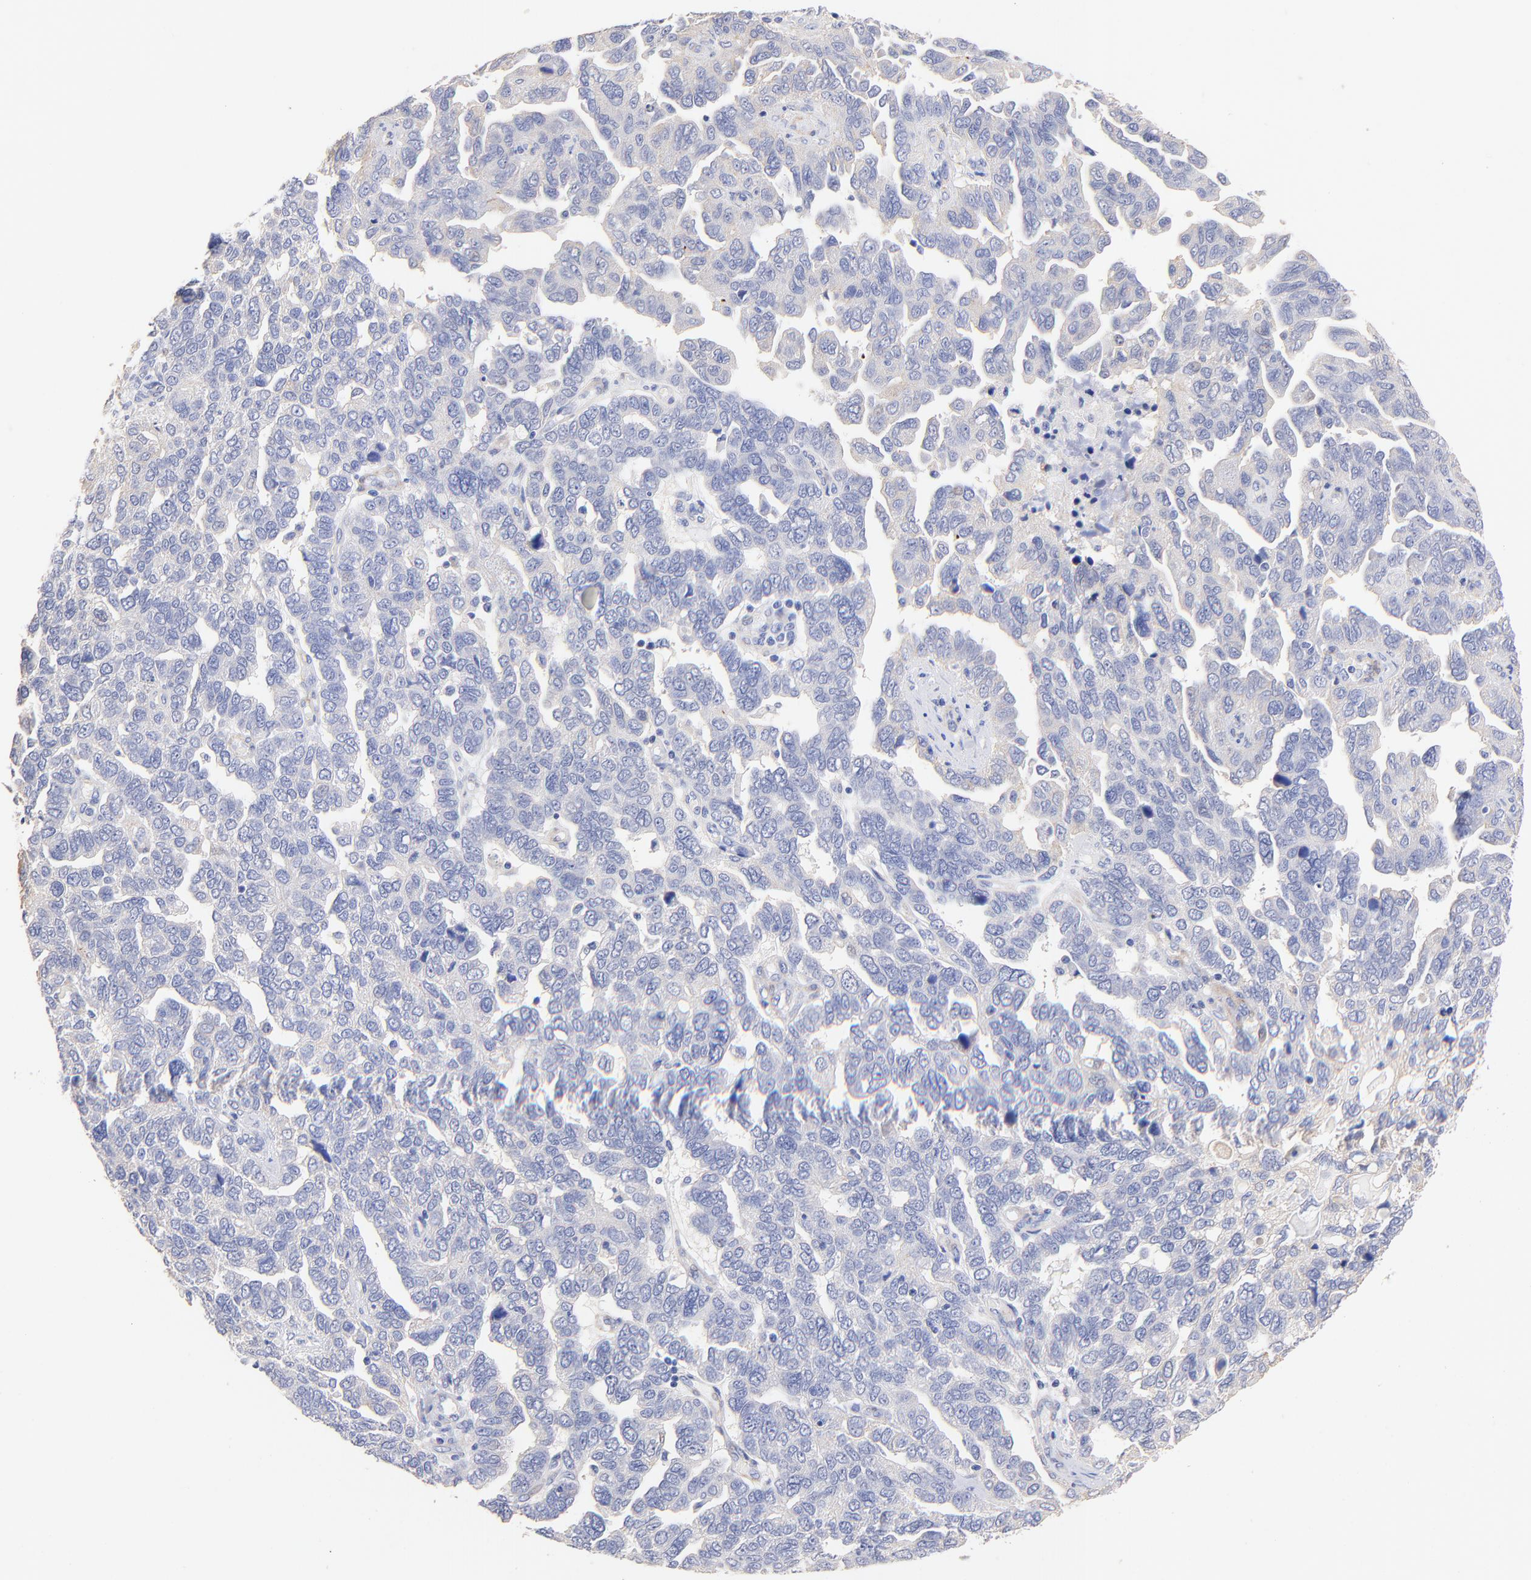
{"staining": {"intensity": "weak", "quantity": "<25%", "location": "cytoplasmic/membranous"}, "tissue": "ovarian cancer", "cell_type": "Tumor cells", "image_type": "cancer", "snomed": [{"axis": "morphology", "description": "Cystadenocarcinoma, serous, NOS"}, {"axis": "topography", "description": "Ovary"}], "caption": "Ovarian cancer (serous cystadenocarcinoma) stained for a protein using immunohistochemistry (IHC) demonstrates no staining tumor cells.", "gene": "ACTRT1", "patient": {"sex": "female", "age": 64}}